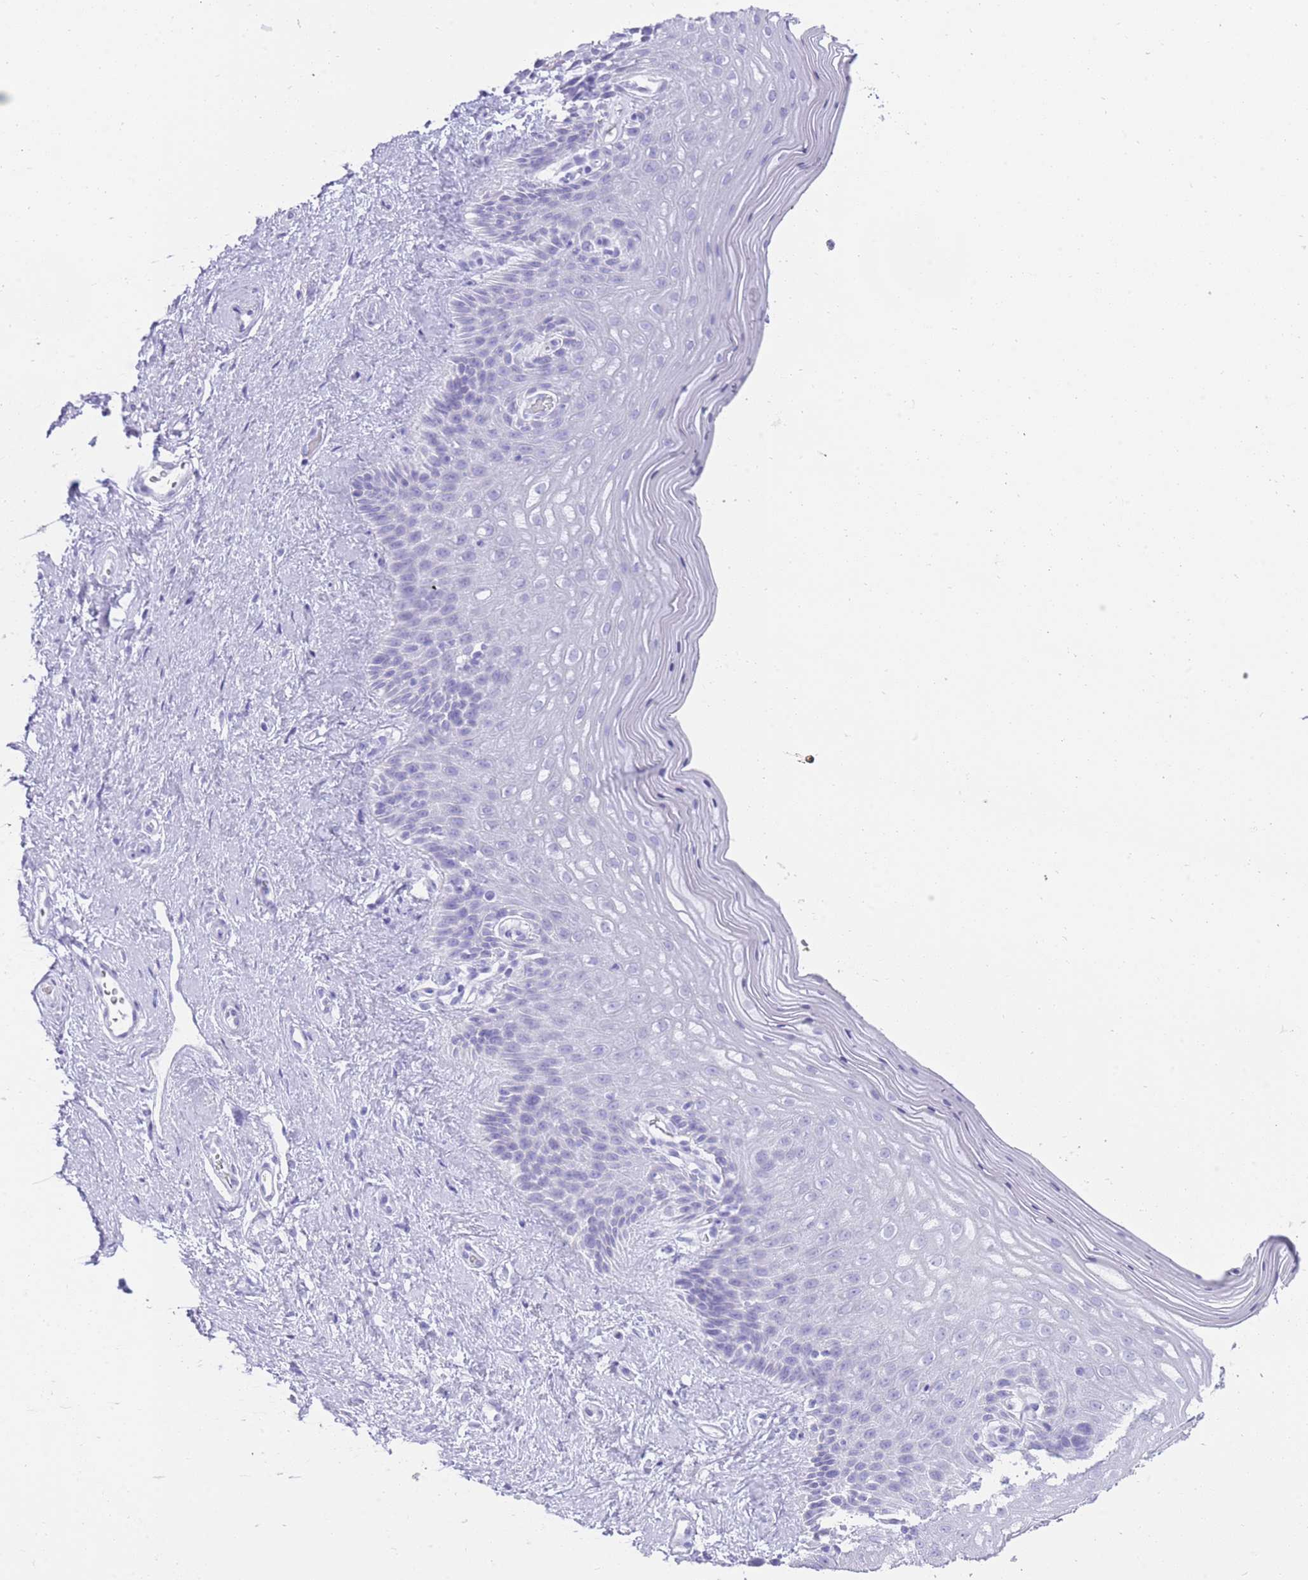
{"staining": {"intensity": "negative", "quantity": "none", "location": "none"}, "tissue": "vagina", "cell_type": "Squamous epithelial cells", "image_type": "normal", "snomed": [{"axis": "morphology", "description": "Normal tissue, NOS"}, {"axis": "topography", "description": "Vagina"}], "caption": "This is a image of immunohistochemistry (IHC) staining of unremarkable vagina, which shows no staining in squamous epithelial cells.", "gene": "ELOA2", "patient": {"sex": "female", "age": 47}}